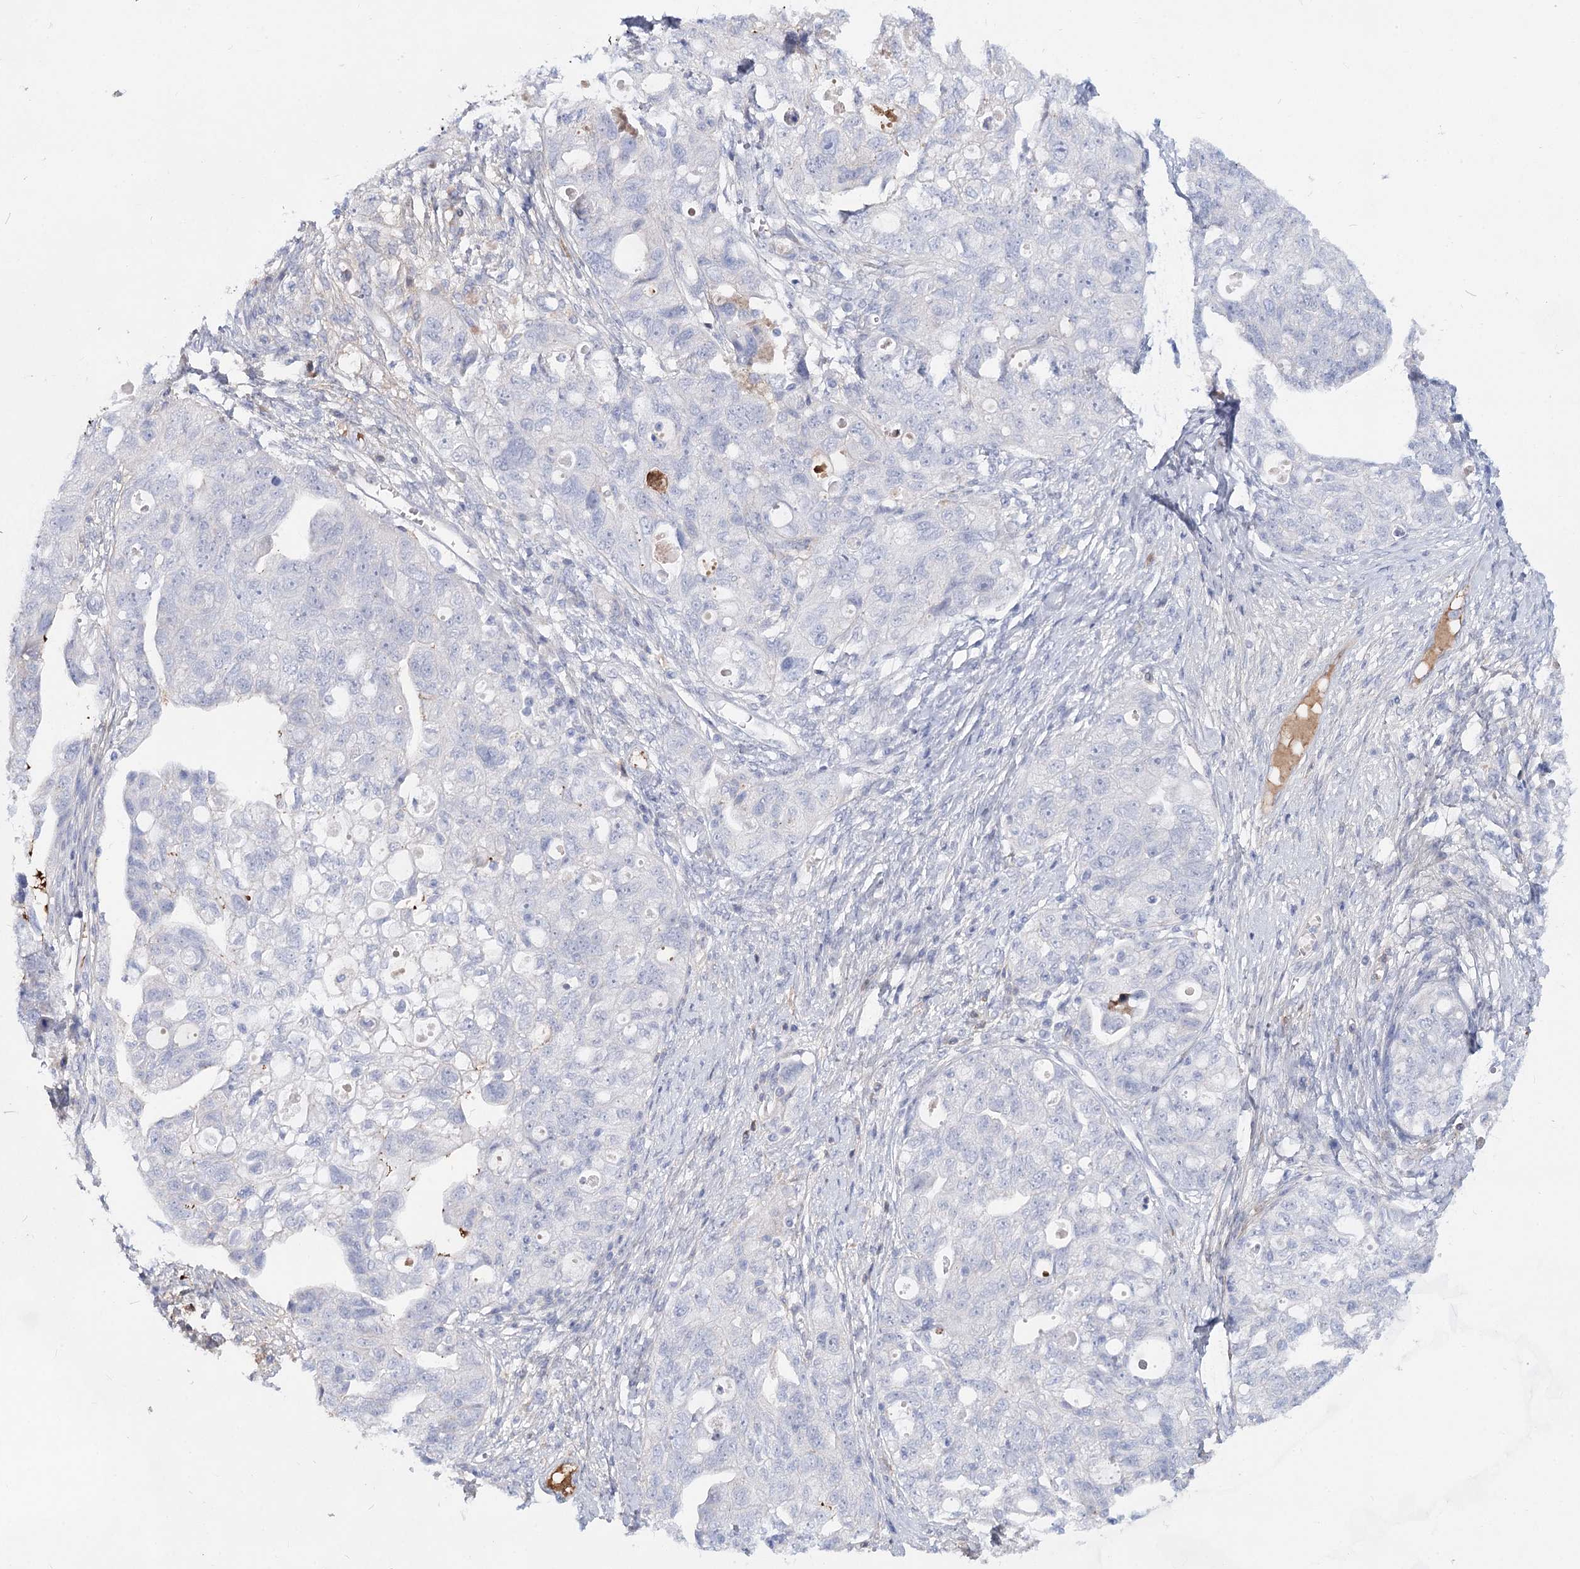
{"staining": {"intensity": "negative", "quantity": "none", "location": "none"}, "tissue": "ovarian cancer", "cell_type": "Tumor cells", "image_type": "cancer", "snomed": [{"axis": "morphology", "description": "Carcinoma, NOS"}, {"axis": "morphology", "description": "Cystadenocarcinoma, serous, NOS"}, {"axis": "topography", "description": "Ovary"}], "caption": "Ovarian serous cystadenocarcinoma stained for a protein using IHC displays no staining tumor cells.", "gene": "TASOR2", "patient": {"sex": "female", "age": 69}}